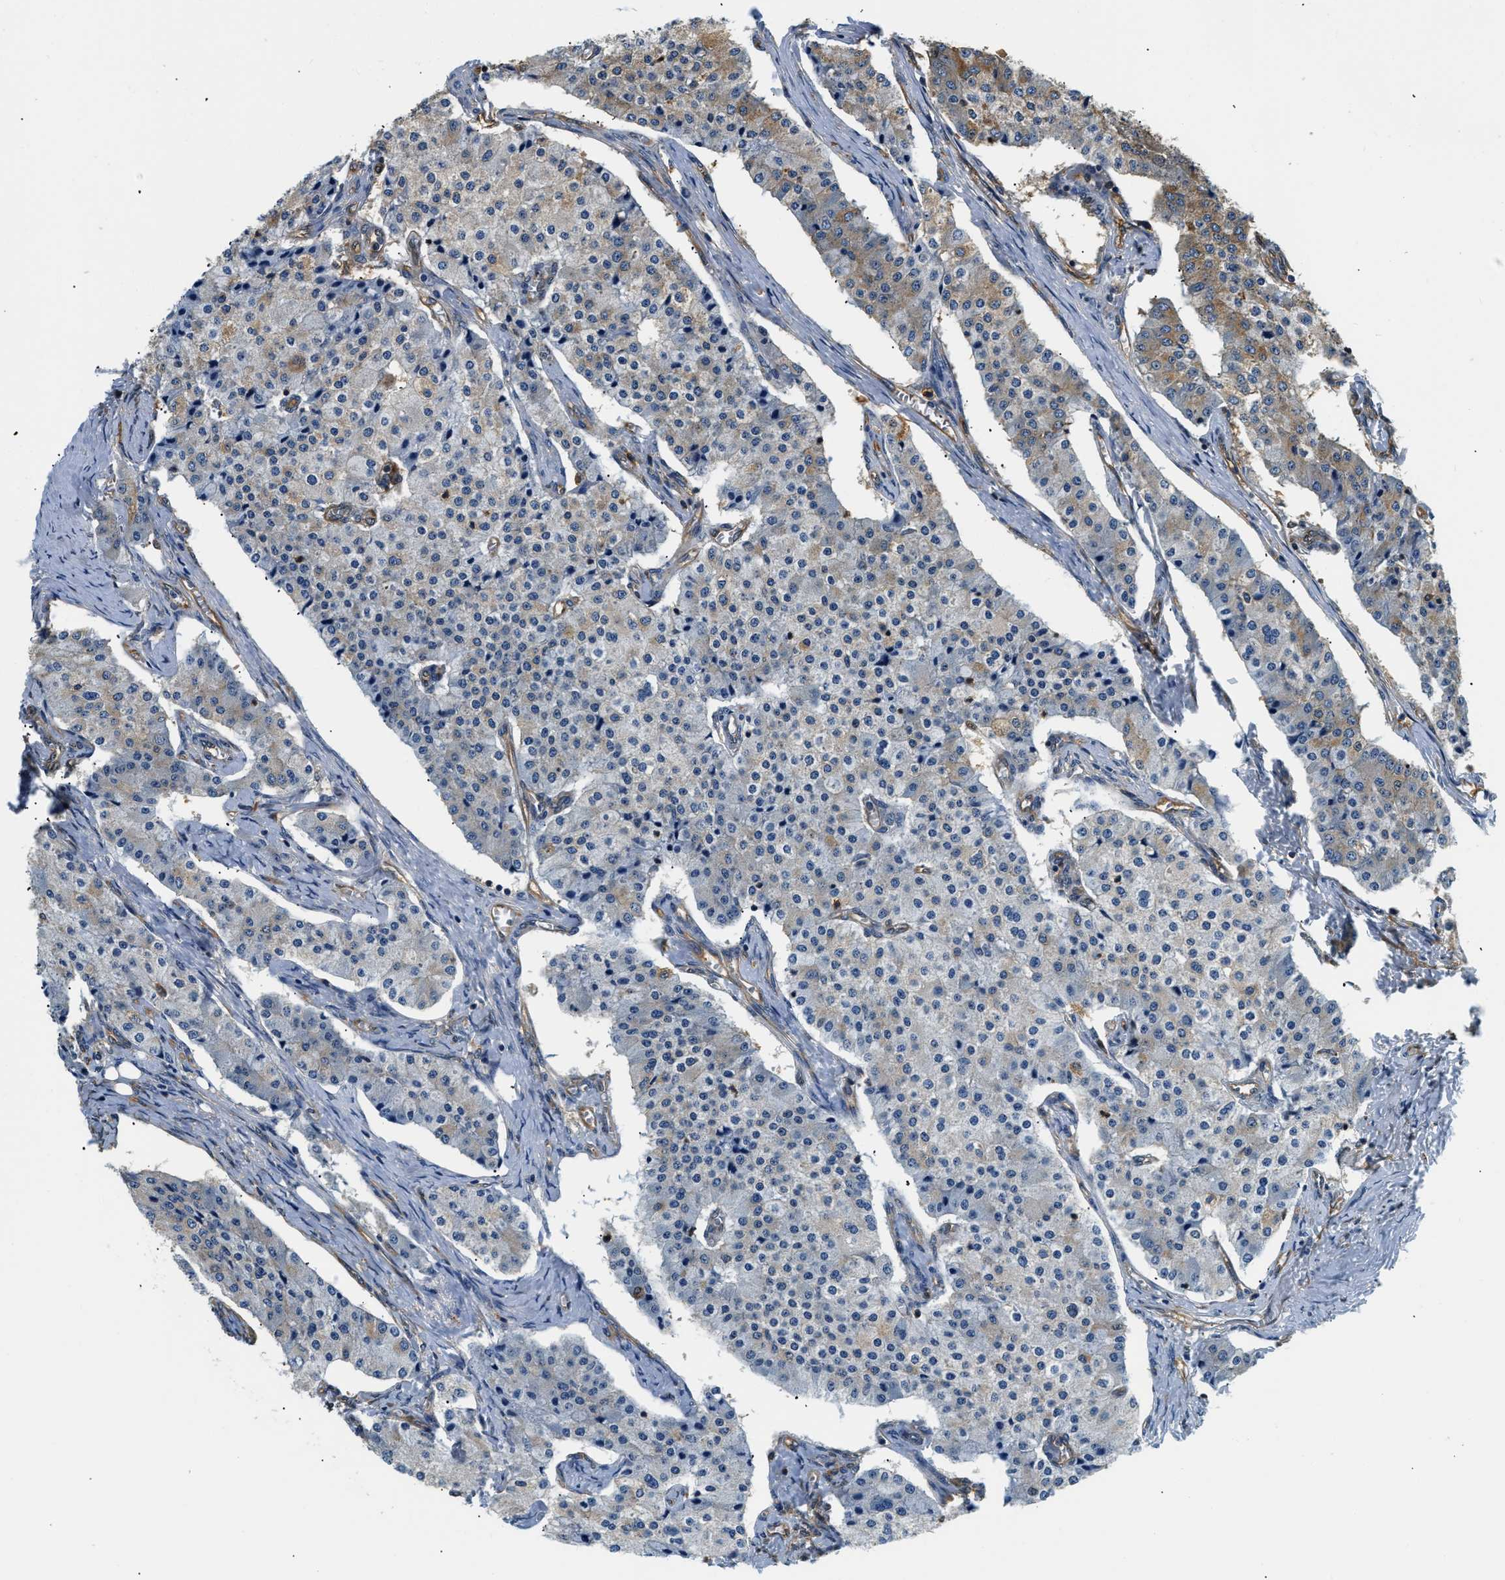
{"staining": {"intensity": "moderate", "quantity": "<25%", "location": "cytoplasmic/membranous"}, "tissue": "carcinoid", "cell_type": "Tumor cells", "image_type": "cancer", "snomed": [{"axis": "morphology", "description": "Carcinoid, malignant, NOS"}, {"axis": "topography", "description": "Colon"}], "caption": "Moderate cytoplasmic/membranous positivity is appreciated in approximately <25% of tumor cells in carcinoid.", "gene": "PPP2R1B", "patient": {"sex": "female", "age": 52}}